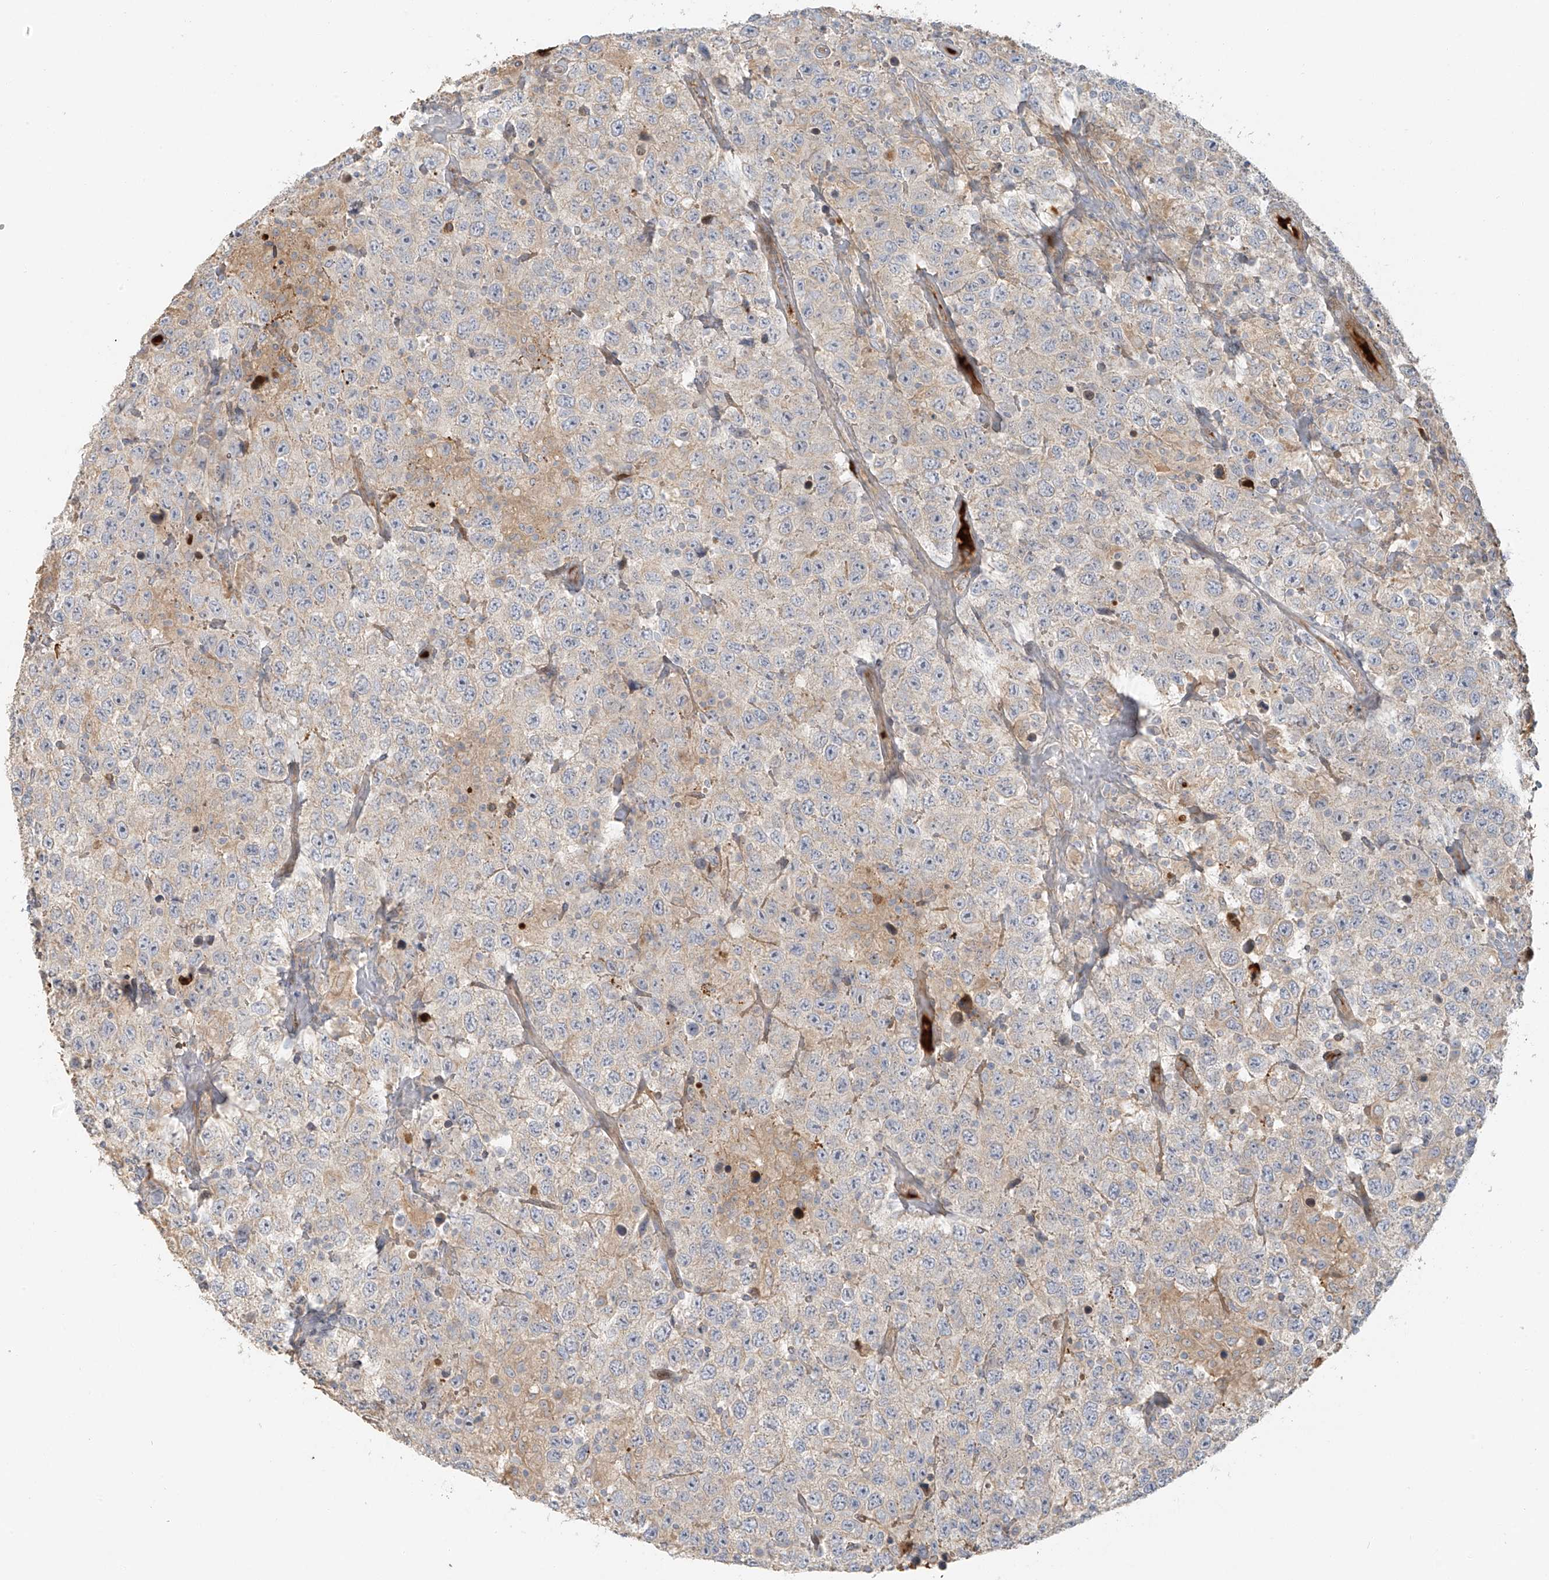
{"staining": {"intensity": "negative", "quantity": "none", "location": "none"}, "tissue": "testis cancer", "cell_type": "Tumor cells", "image_type": "cancer", "snomed": [{"axis": "morphology", "description": "Seminoma, NOS"}, {"axis": "topography", "description": "Testis"}], "caption": "An image of seminoma (testis) stained for a protein displays no brown staining in tumor cells.", "gene": "MIPEP", "patient": {"sex": "male", "age": 41}}